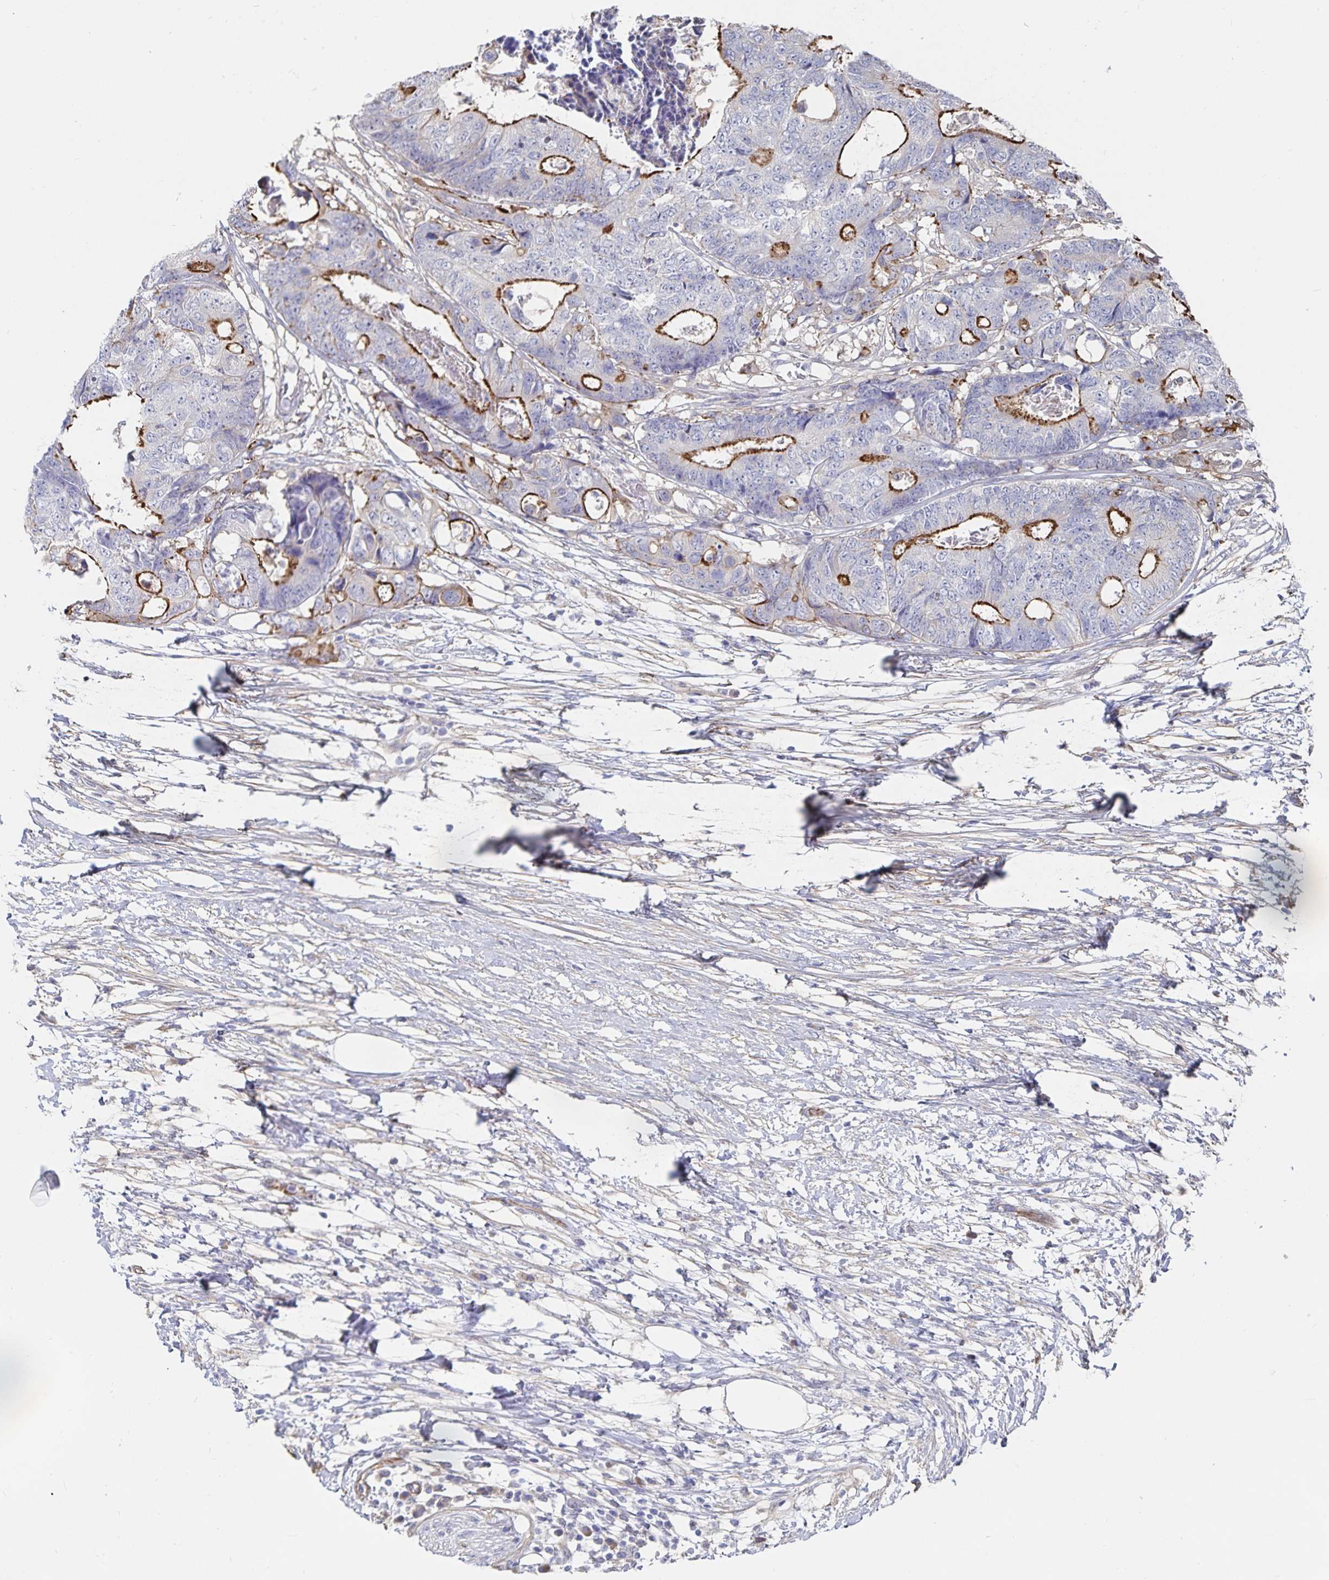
{"staining": {"intensity": "strong", "quantity": "25%-75%", "location": "cytoplasmic/membranous"}, "tissue": "colorectal cancer", "cell_type": "Tumor cells", "image_type": "cancer", "snomed": [{"axis": "morphology", "description": "Adenocarcinoma, NOS"}, {"axis": "topography", "description": "Colon"}], "caption": "A brown stain highlights strong cytoplasmic/membranous positivity of a protein in human adenocarcinoma (colorectal) tumor cells. (Brightfield microscopy of DAB IHC at high magnification).", "gene": "SSTR1", "patient": {"sex": "female", "age": 48}}